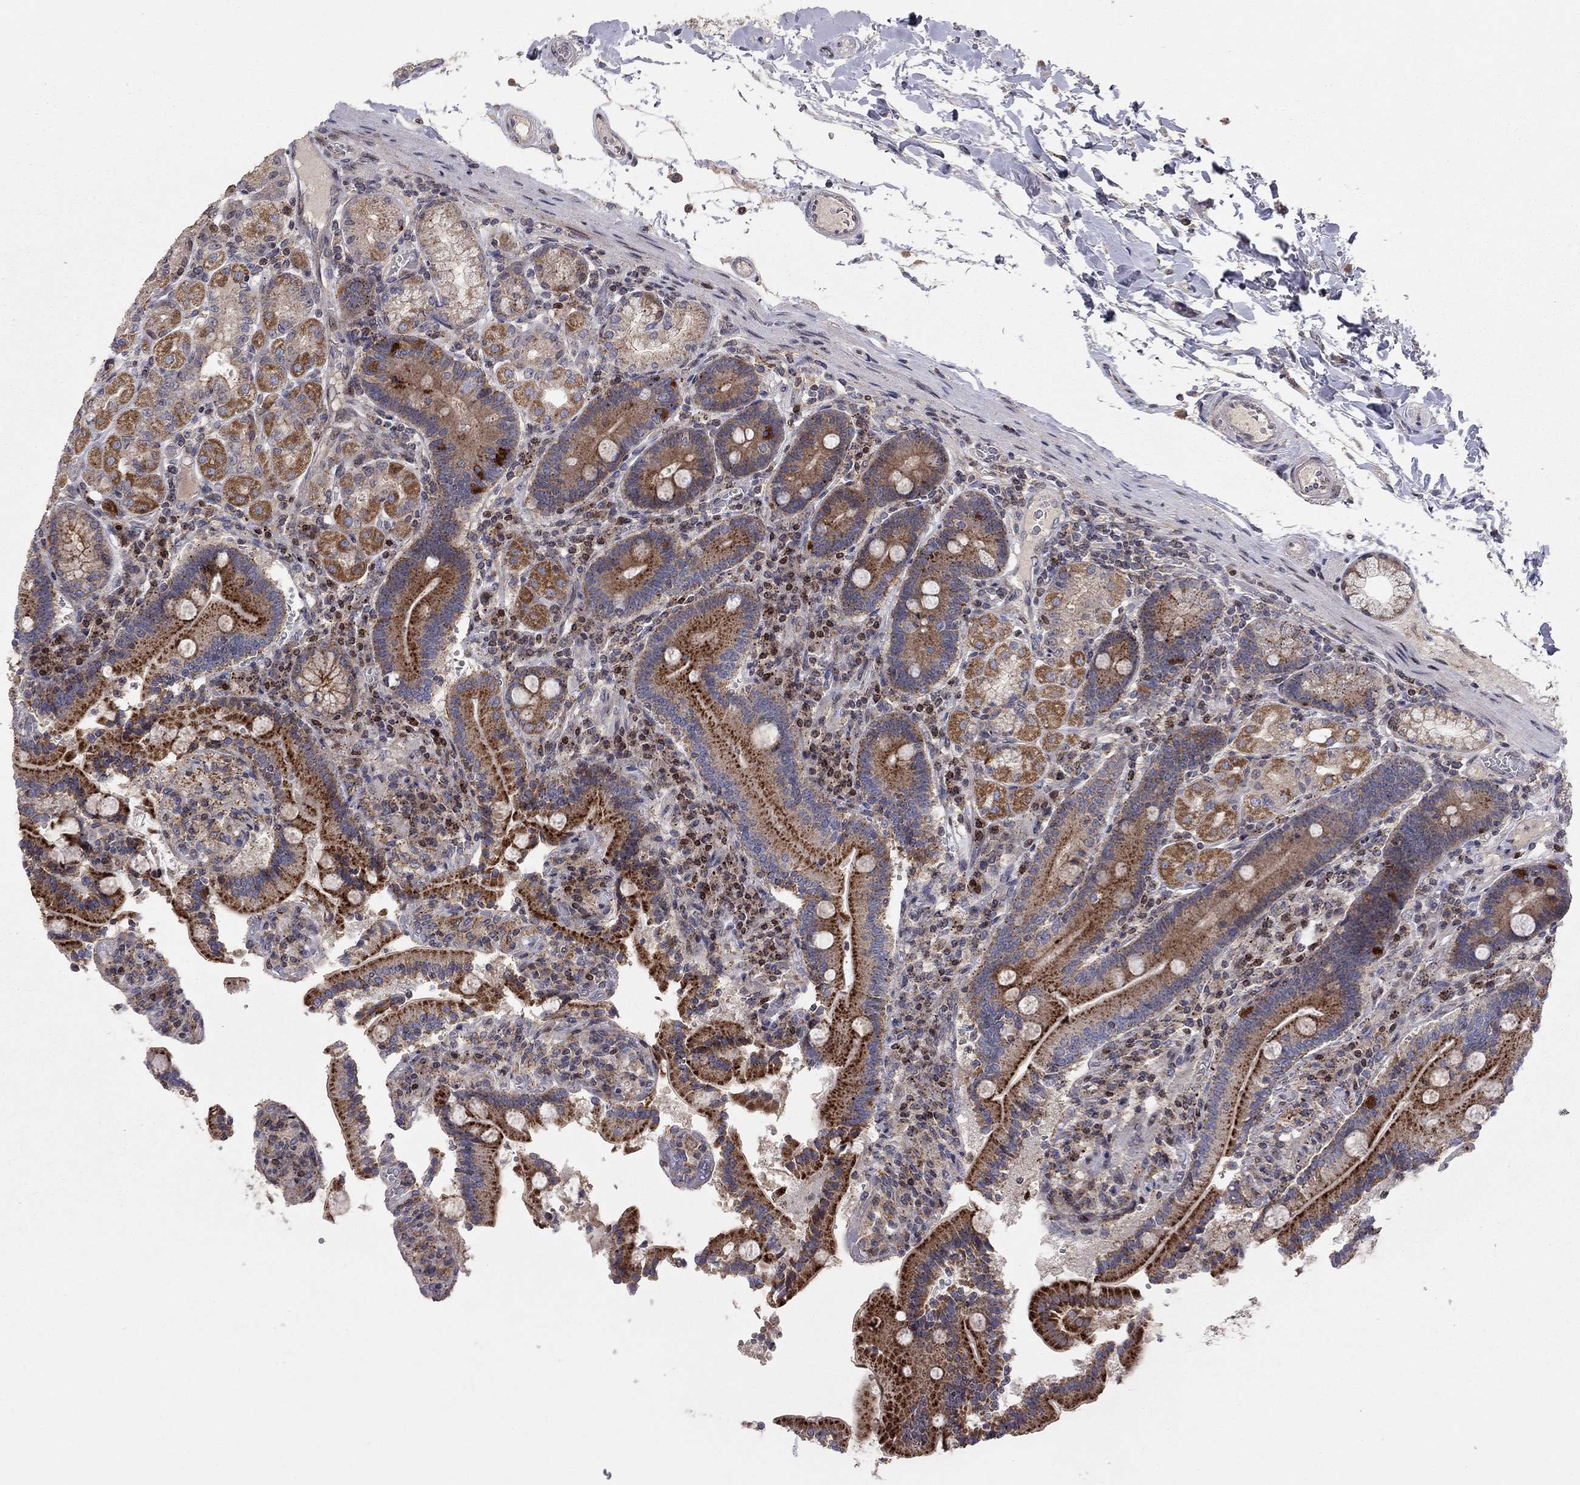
{"staining": {"intensity": "strong", "quantity": "25%-75%", "location": "cytoplasmic/membranous"}, "tissue": "duodenum", "cell_type": "Glandular cells", "image_type": "normal", "snomed": [{"axis": "morphology", "description": "Normal tissue, NOS"}, {"axis": "topography", "description": "Duodenum"}], "caption": "An immunohistochemistry (IHC) image of benign tissue is shown. Protein staining in brown highlights strong cytoplasmic/membranous positivity in duodenum within glandular cells.", "gene": "ERN2", "patient": {"sex": "female", "age": 62}}